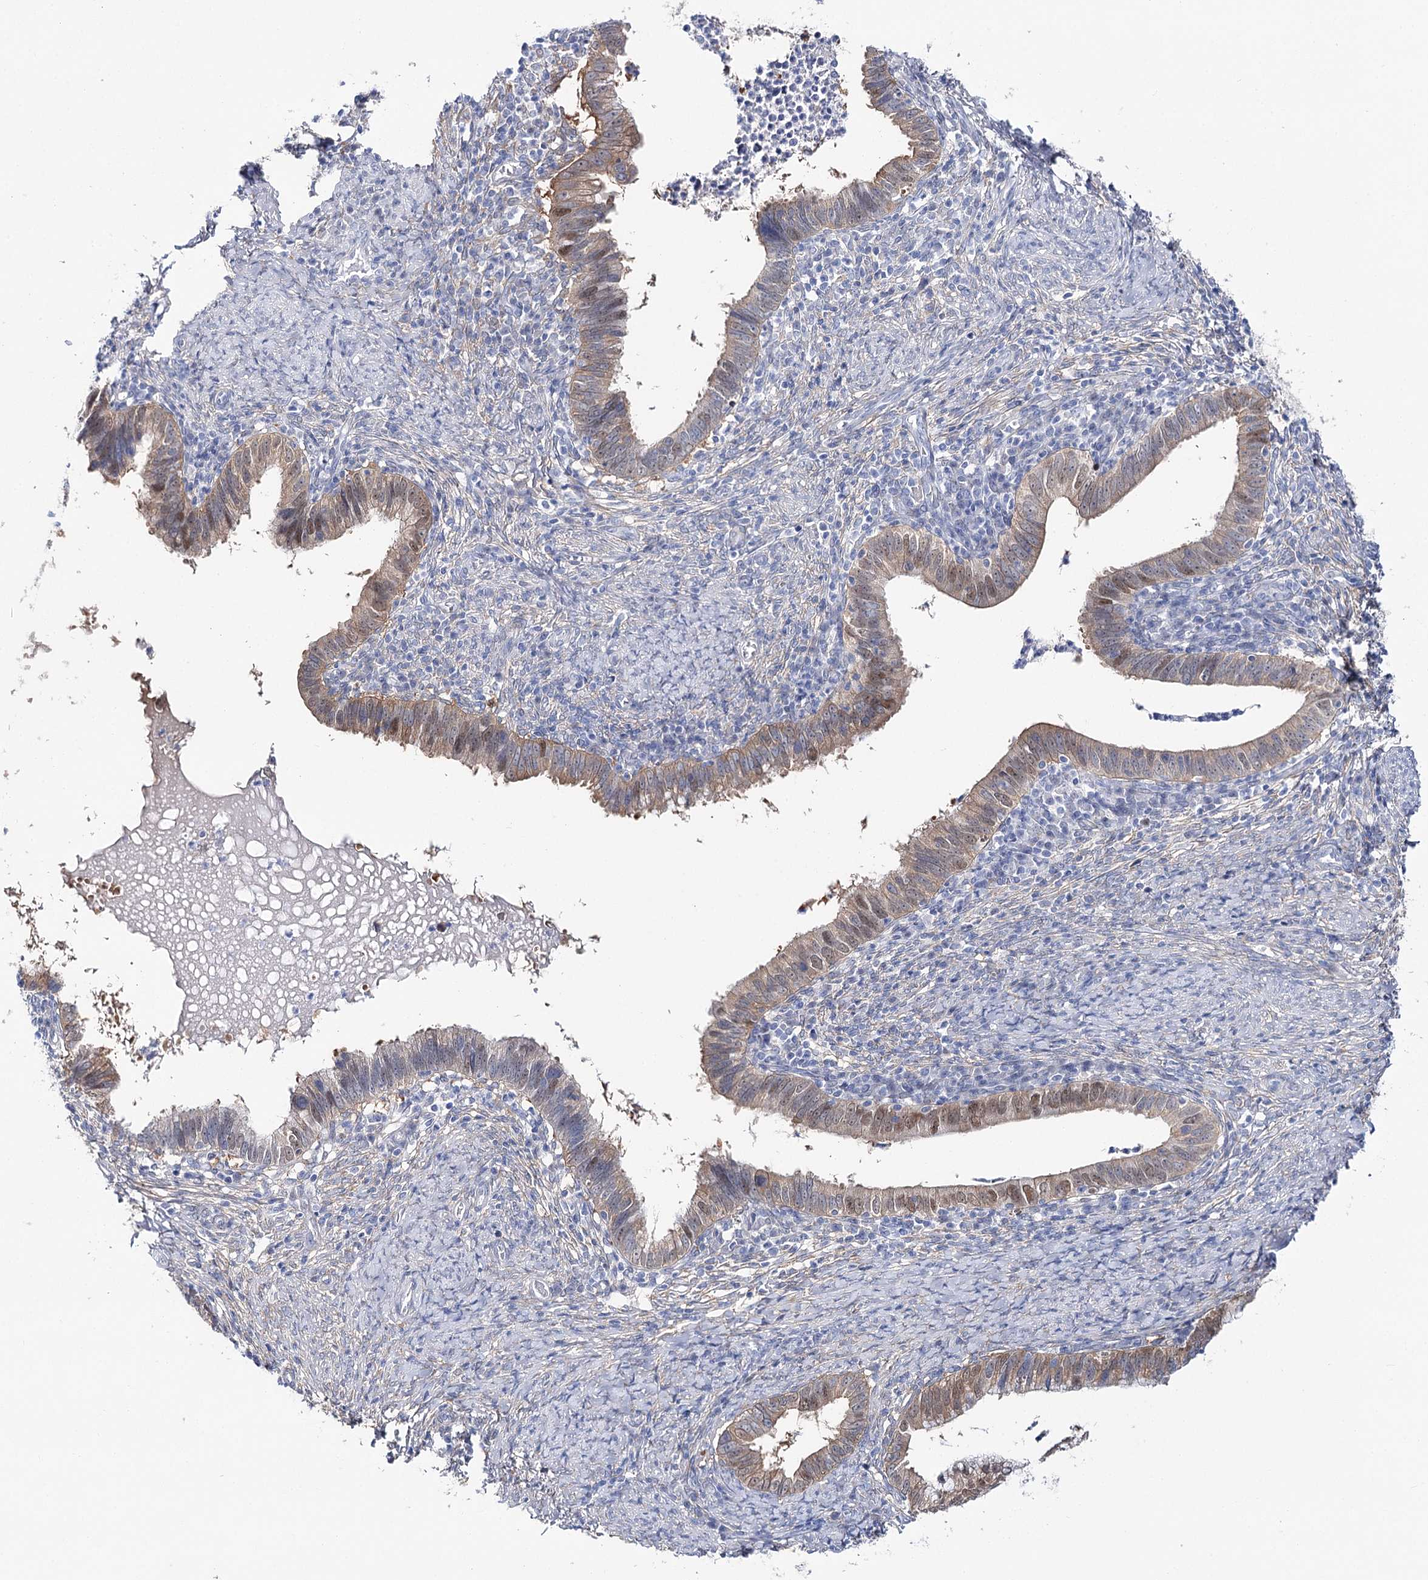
{"staining": {"intensity": "moderate", "quantity": ">75%", "location": "cytoplasmic/membranous,nuclear"}, "tissue": "cervical cancer", "cell_type": "Tumor cells", "image_type": "cancer", "snomed": [{"axis": "morphology", "description": "Adenocarcinoma, NOS"}, {"axis": "topography", "description": "Cervix"}], "caption": "A brown stain highlights moderate cytoplasmic/membranous and nuclear positivity of a protein in human cervical adenocarcinoma tumor cells.", "gene": "UGDH", "patient": {"sex": "female", "age": 36}}